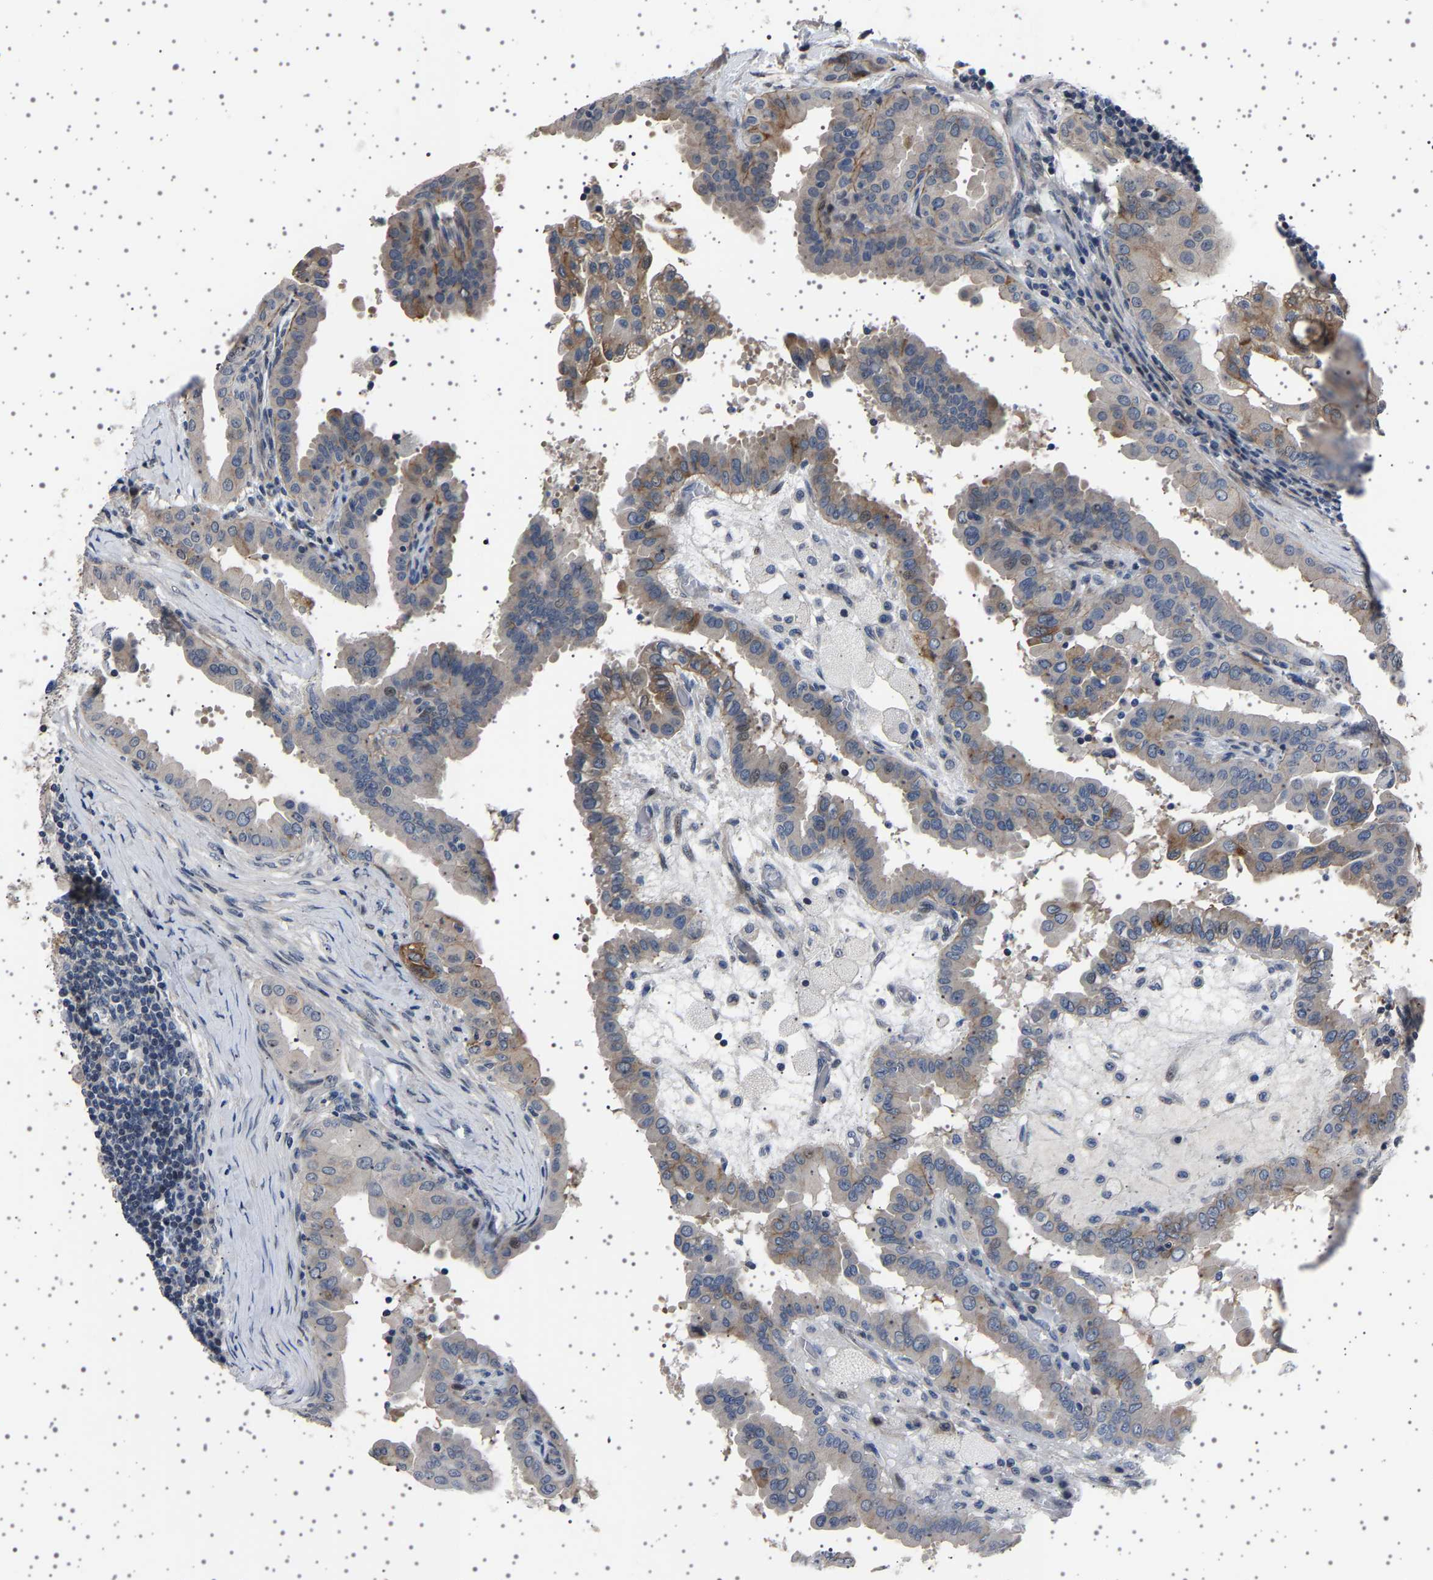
{"staining": {"intensity": "weak", "quantity": "<25%", "location": "cytoplasmic/membranous,nuclear"}, "tissue": "thyroid cancer", "cell_type": "Tumor cells", "image_type": "cancer", "snomed": [{"axis": "morphology", "description": "Papillary adenocarcinoma, NOS"}, {"axis": "topography", "description": "Thyroid gland"}], "caption": "High power microscopy histopathology image of an IHC photomicrograph of thyroid papillary adenocarcinoma, revealing no significant positivity in tumor cells. (DAB immunohistochemistry, high magnification).", "gene": "PAK5", "patient": {"sex": "male", "age": 33}}